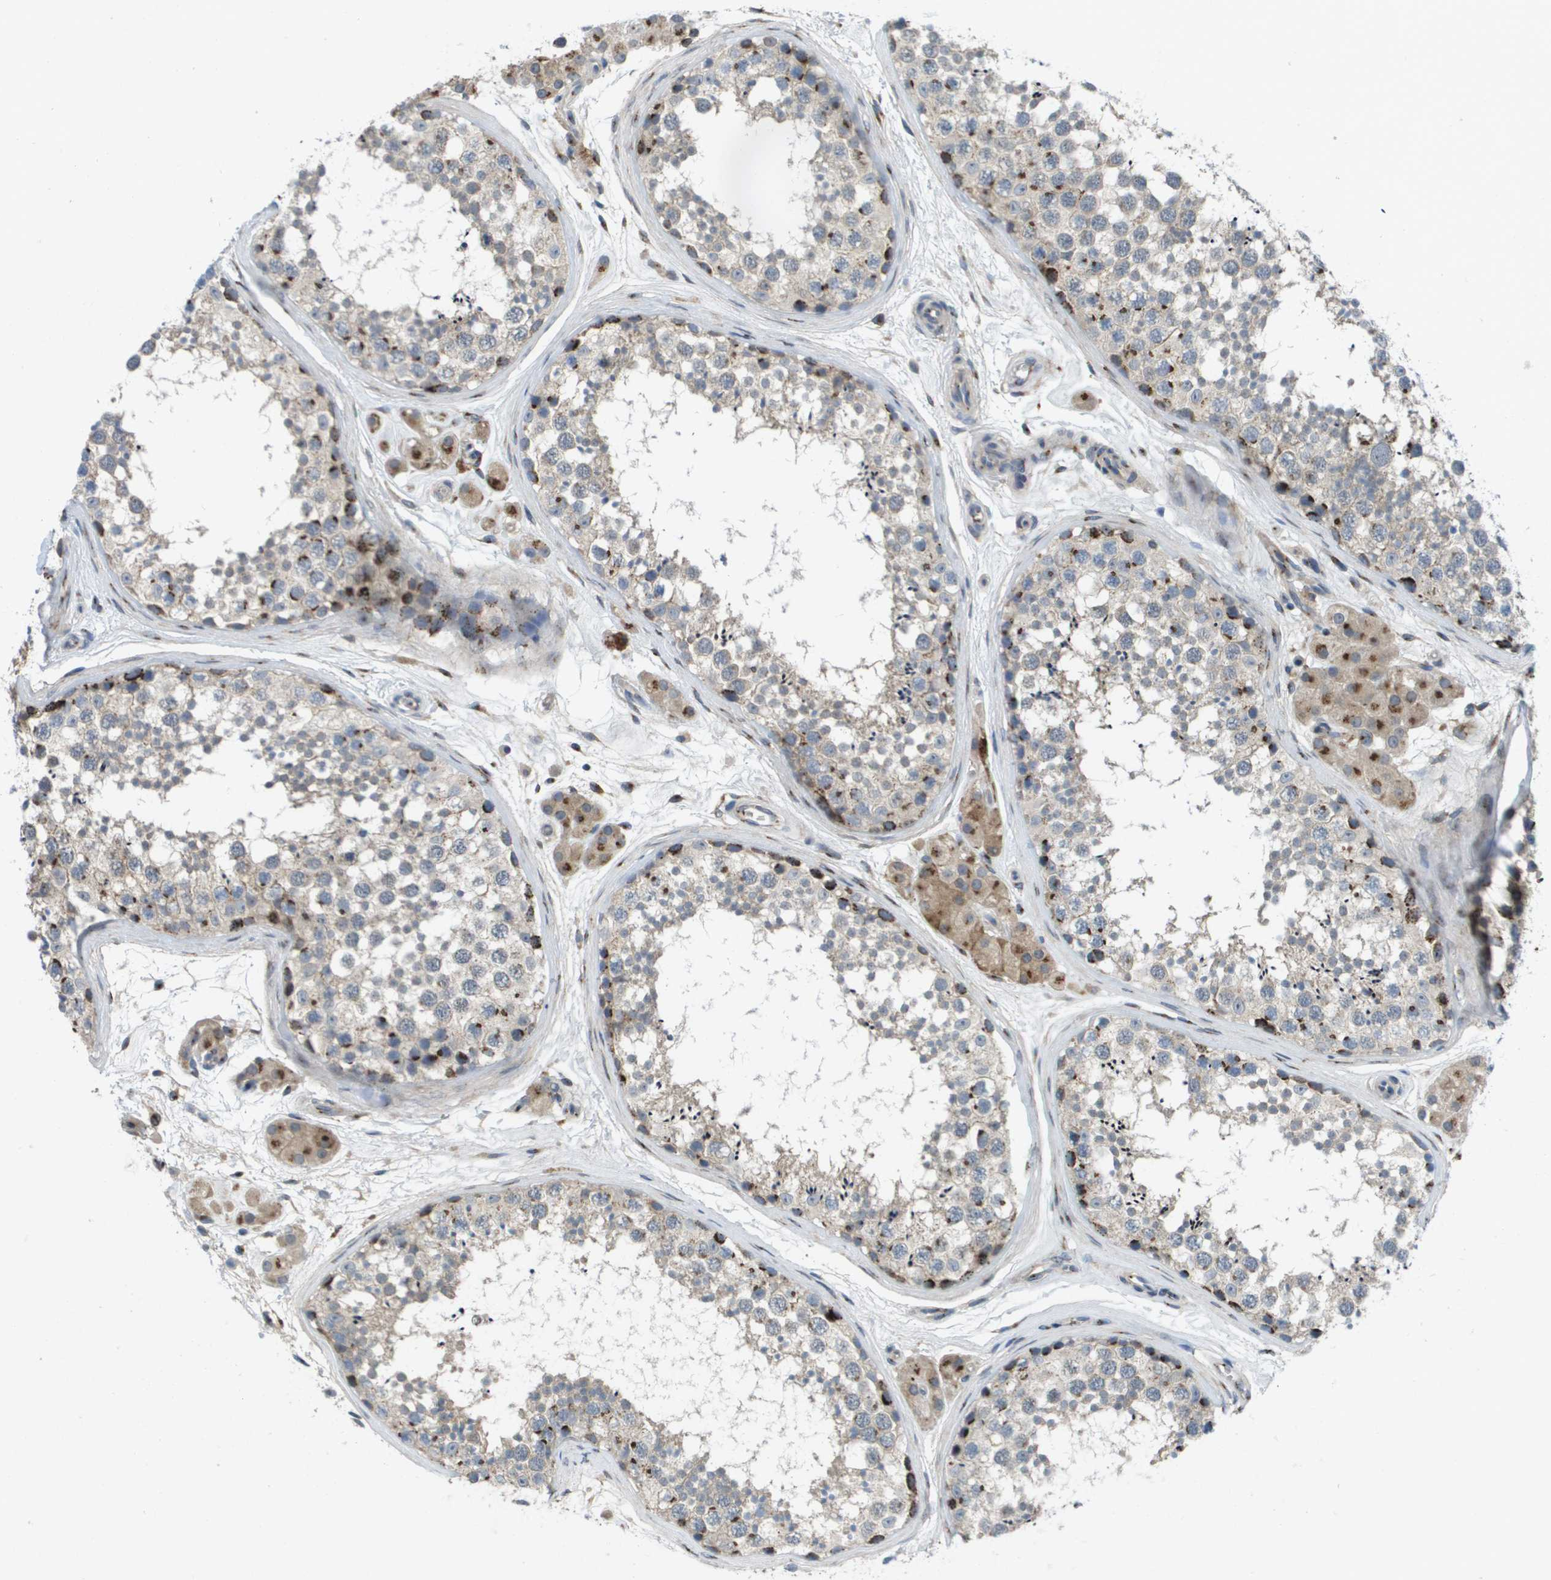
{"staining": {"intensity": "strong", "quantity": "25%-75%", "location": "cytoplasmic/membranous"}, "tissue": "testis", "cell_type": "Cells in seminiferous ducts", "image_type": "normal", "snomed": [{"axis": "morphology", "description": "Normal tissue, NOS"}, {"axis": "topography", "description": "Testis"}], "caption": "DAB (3,3'-diaminobenzidine) immunohistochemical staining of benign human testis demonstrates strong cytoplasmic/membranous protein expression in about 25%-75% of cells in seminiferous ducts.", "gene": "QSOX2", "patient": {"sex": "male", "age": 56}}